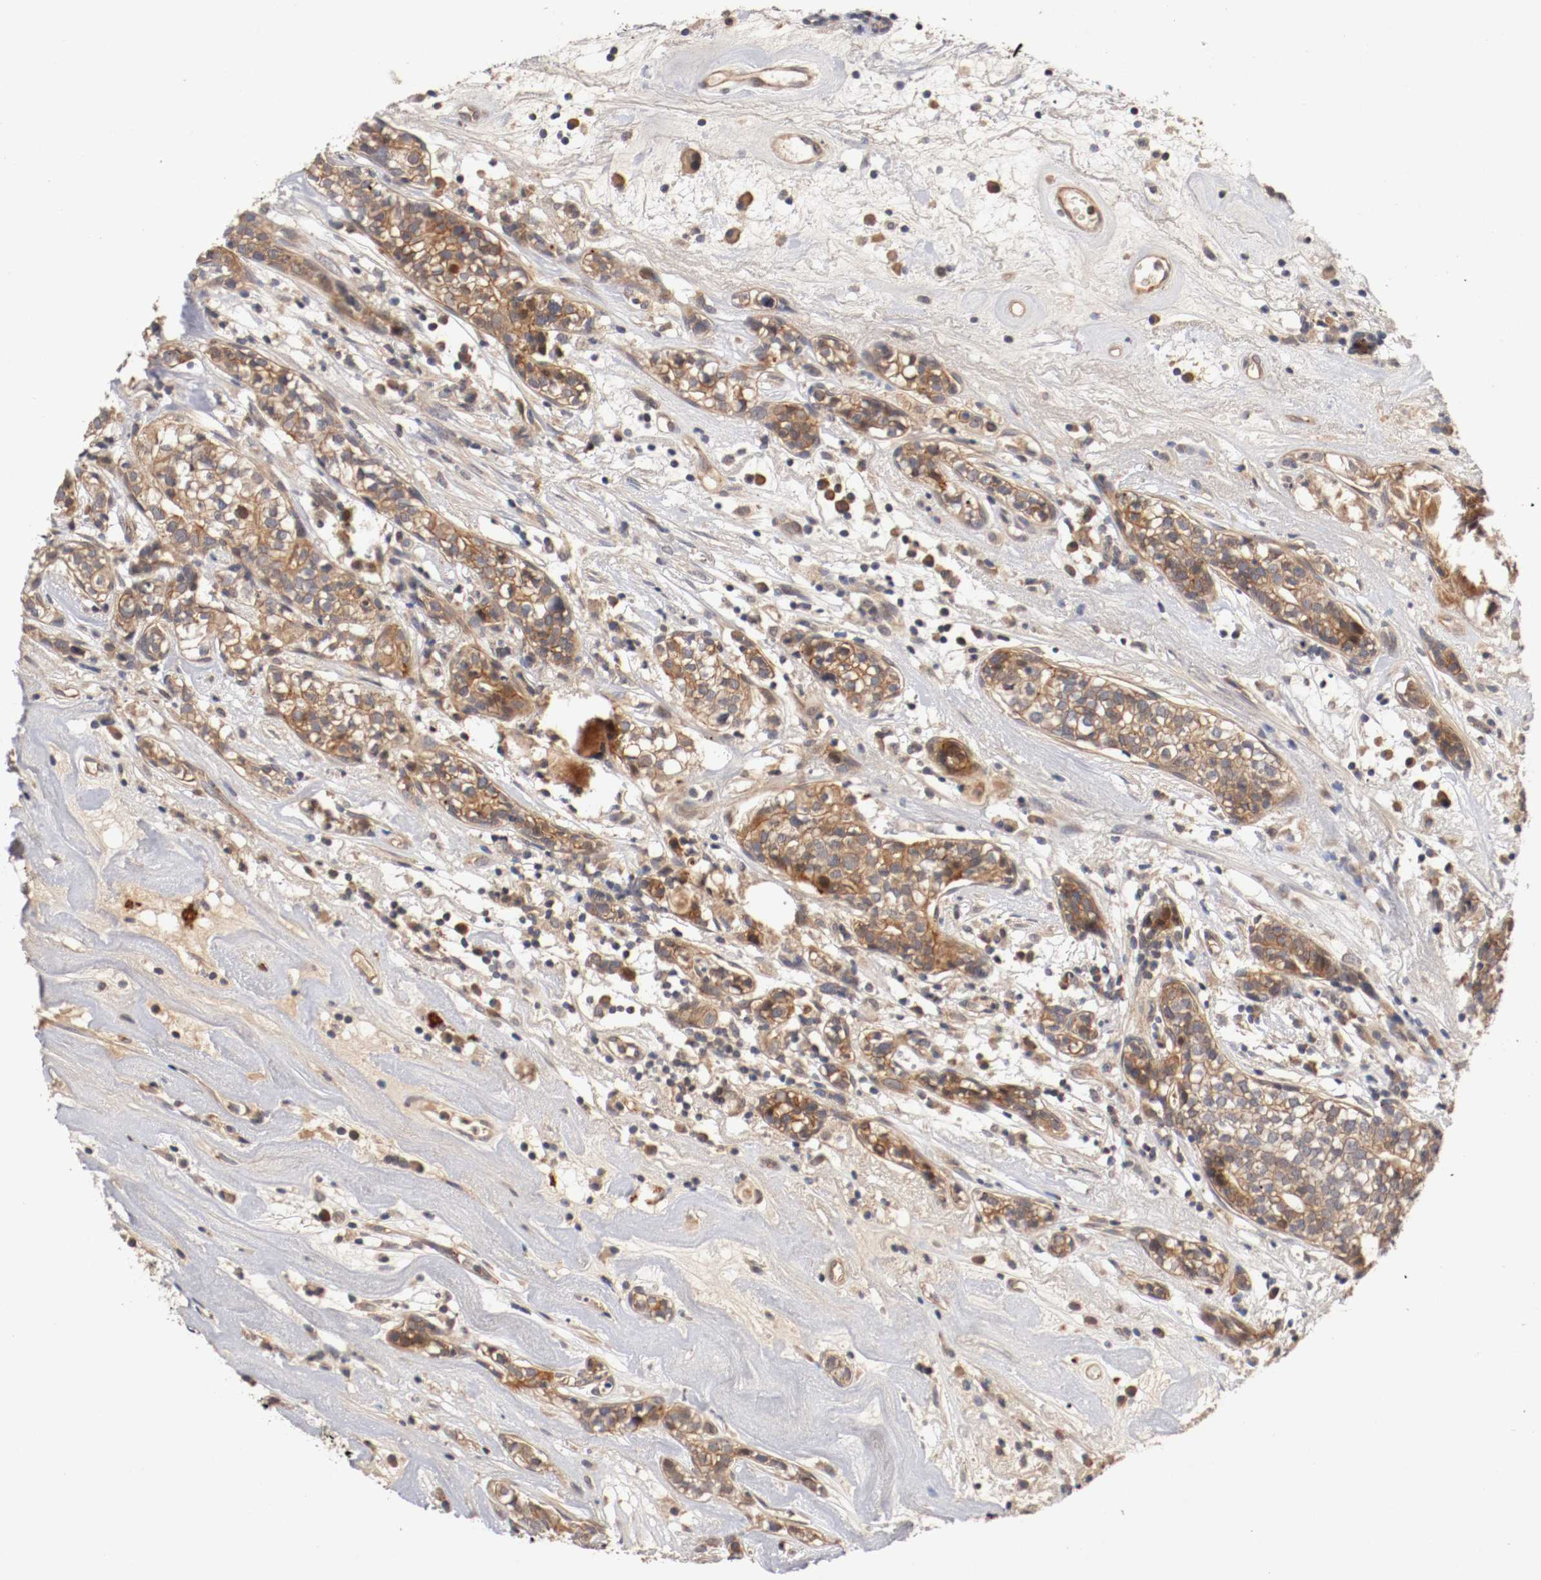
{"staining": {"intensity": "moderate", "quantity": ">75%", "location": "cytoplasmic/membranous"}, "tissue": "head and neck cancer", "cell_type": "Tumor cells", "image_type": "cancer", "snomed": [{"axis": "morphology", "description": "Adenocarcinoma, NOS"}, {"axis": "topography", "description": "Salivary gland"}, {"axis": "topography", "description": "Head-Neck"}], "caption": "Head and neck cancer stained with IHC demonstrates moderate cytoplasmic/membranous staining in about >75% of tumor cells.", "gene": "TYK2", "patient": {"sex": "female", "age": 65}}